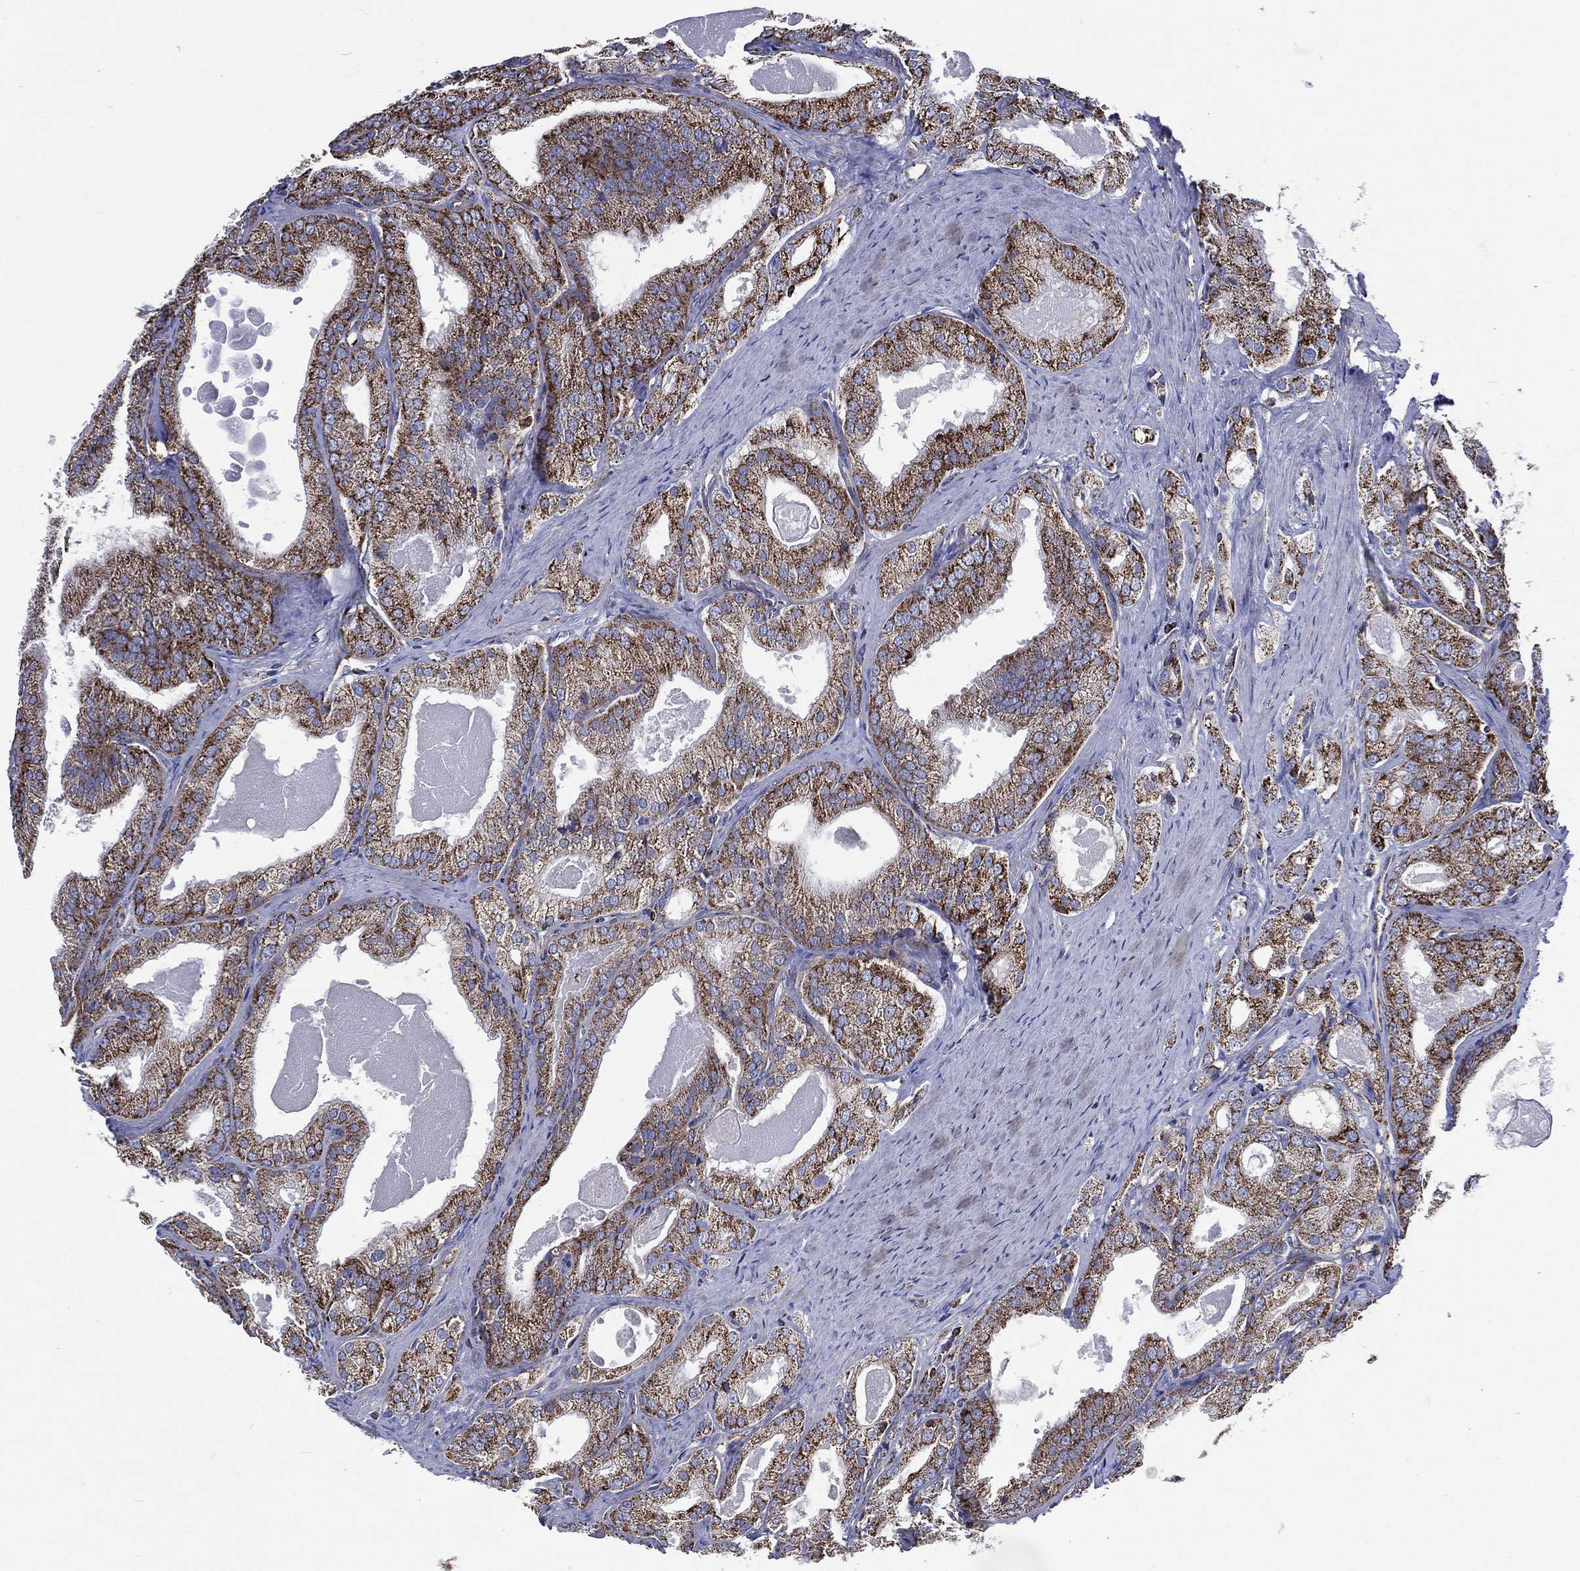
{"staining": {"intensity": "strong", "quantity": ">75%", "location": "cytoplasmic/membranous"}, "tissue": "prostate cancer", "cell_type": "Tumor cells", "image_type": "cancer", "snomed": [{"axis": "morphology", "description": "Adenocarcinoma, NOS"}, {"axis": "morphology", "description": "Adenocarcinoma, High grade"}, {"axis": "topography", "description": "Prostate"}], "caption": "Immunohistochemistry histopathology image of prostate adenocarcinoma (high-grade) stained for a protein (brown), which shows high levels of strong cytoplasmic/membranous positivity in approximately >75% of tumor cells.", "gene": "ANKRD37", "patient": {"sex": "male", "age": 70}}